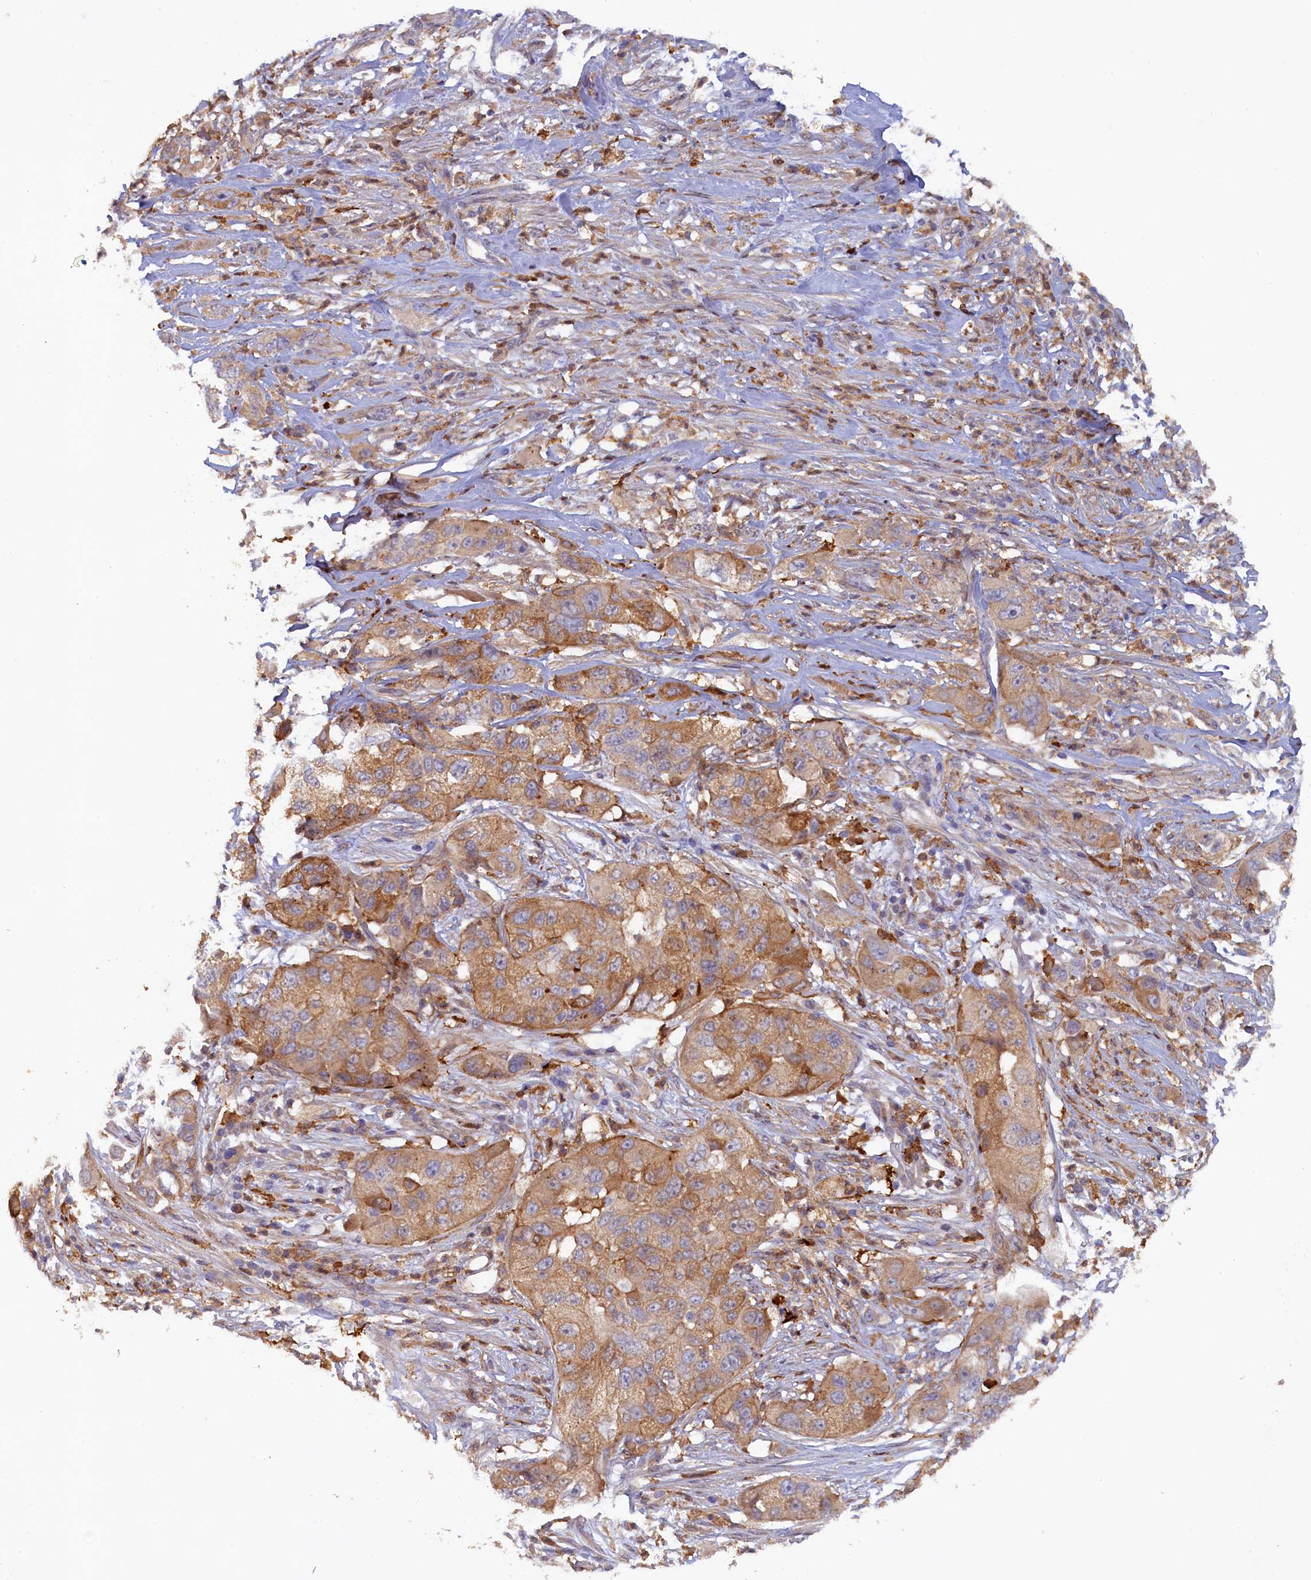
{"staining": {"intensity": "moderate", "quantity": "<25%", "location": "cytoplasmic/membranous"}, "tissue": "pancreatic cancer", "cell_type": "Tumor cells", "image_type": "cancer", "snomed": [{"axis": "morphology", "description": "Adenocarcinoma, NOS"}, {"axis": "topography", "description": "Pancreas"}], "caption": "Protein analysis of pancreatic cancer tissue exhibits moderate cytoplasmic/membranous positivity in approximately <25% of tumor cells. The staining was performed using DAB to visualize the protein expression in brown, while the nuclei were stained in blue with hematoxylin (Magnification: 20x).", "gene": "FERMT1", "patient": {"sex": "female", "age": 78}}